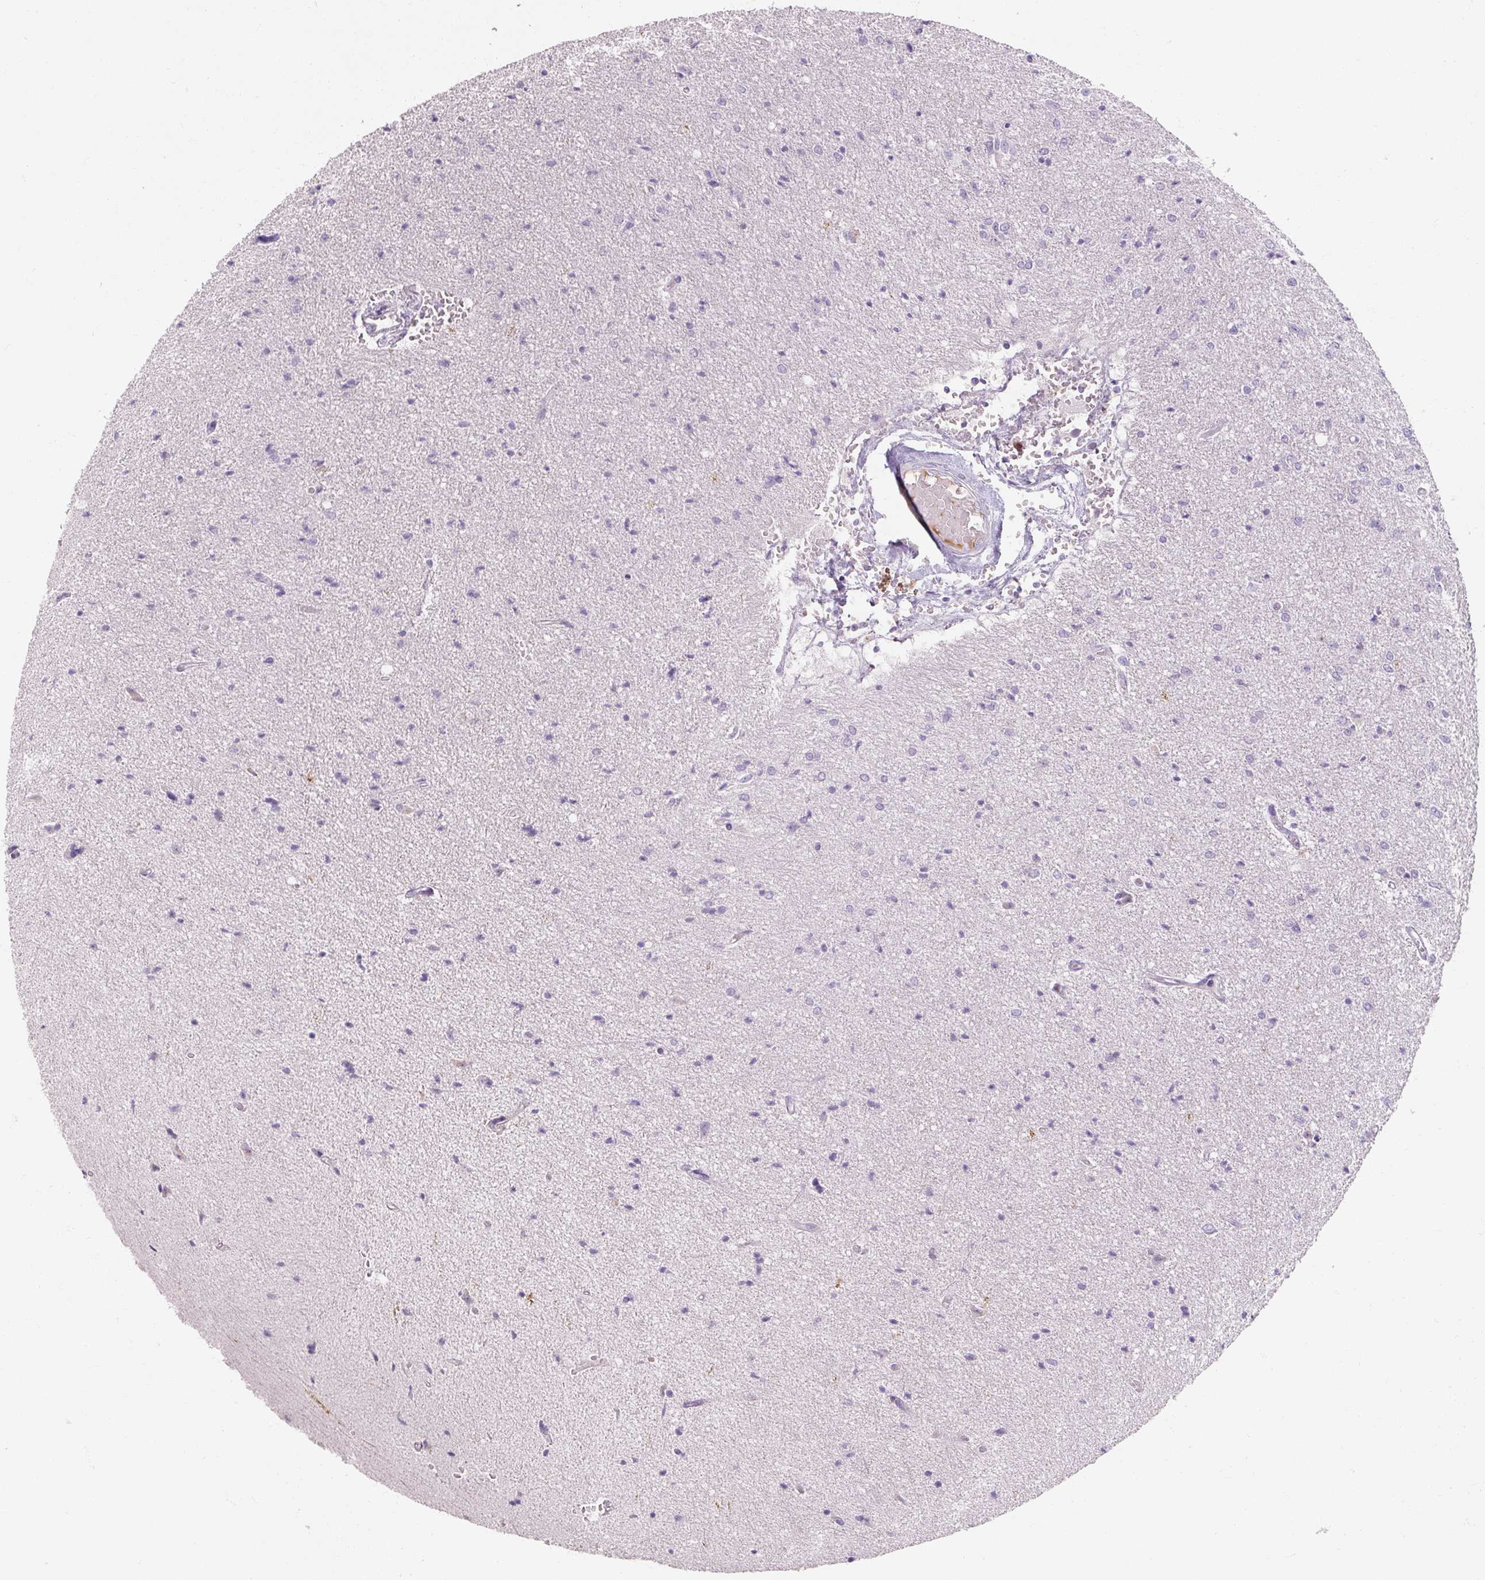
{"staining": {"intensity": "negative", "quantity": "none", "location": "none"}, "tissue": "glioma", "cell_type": "Tumor cells", "image_type": "cancer", "snomed": [{"axis": "morphology", "description": "Glioma, malignant, Low grade"}, {"axis": "topography", "description": "Brain"}], "caption": "DAB immunohistochemical staining of human glioma shows no significant staining in tumor cells.", "gene": "NFE2L3", "patient": {"sex": "male", "age": 26}}